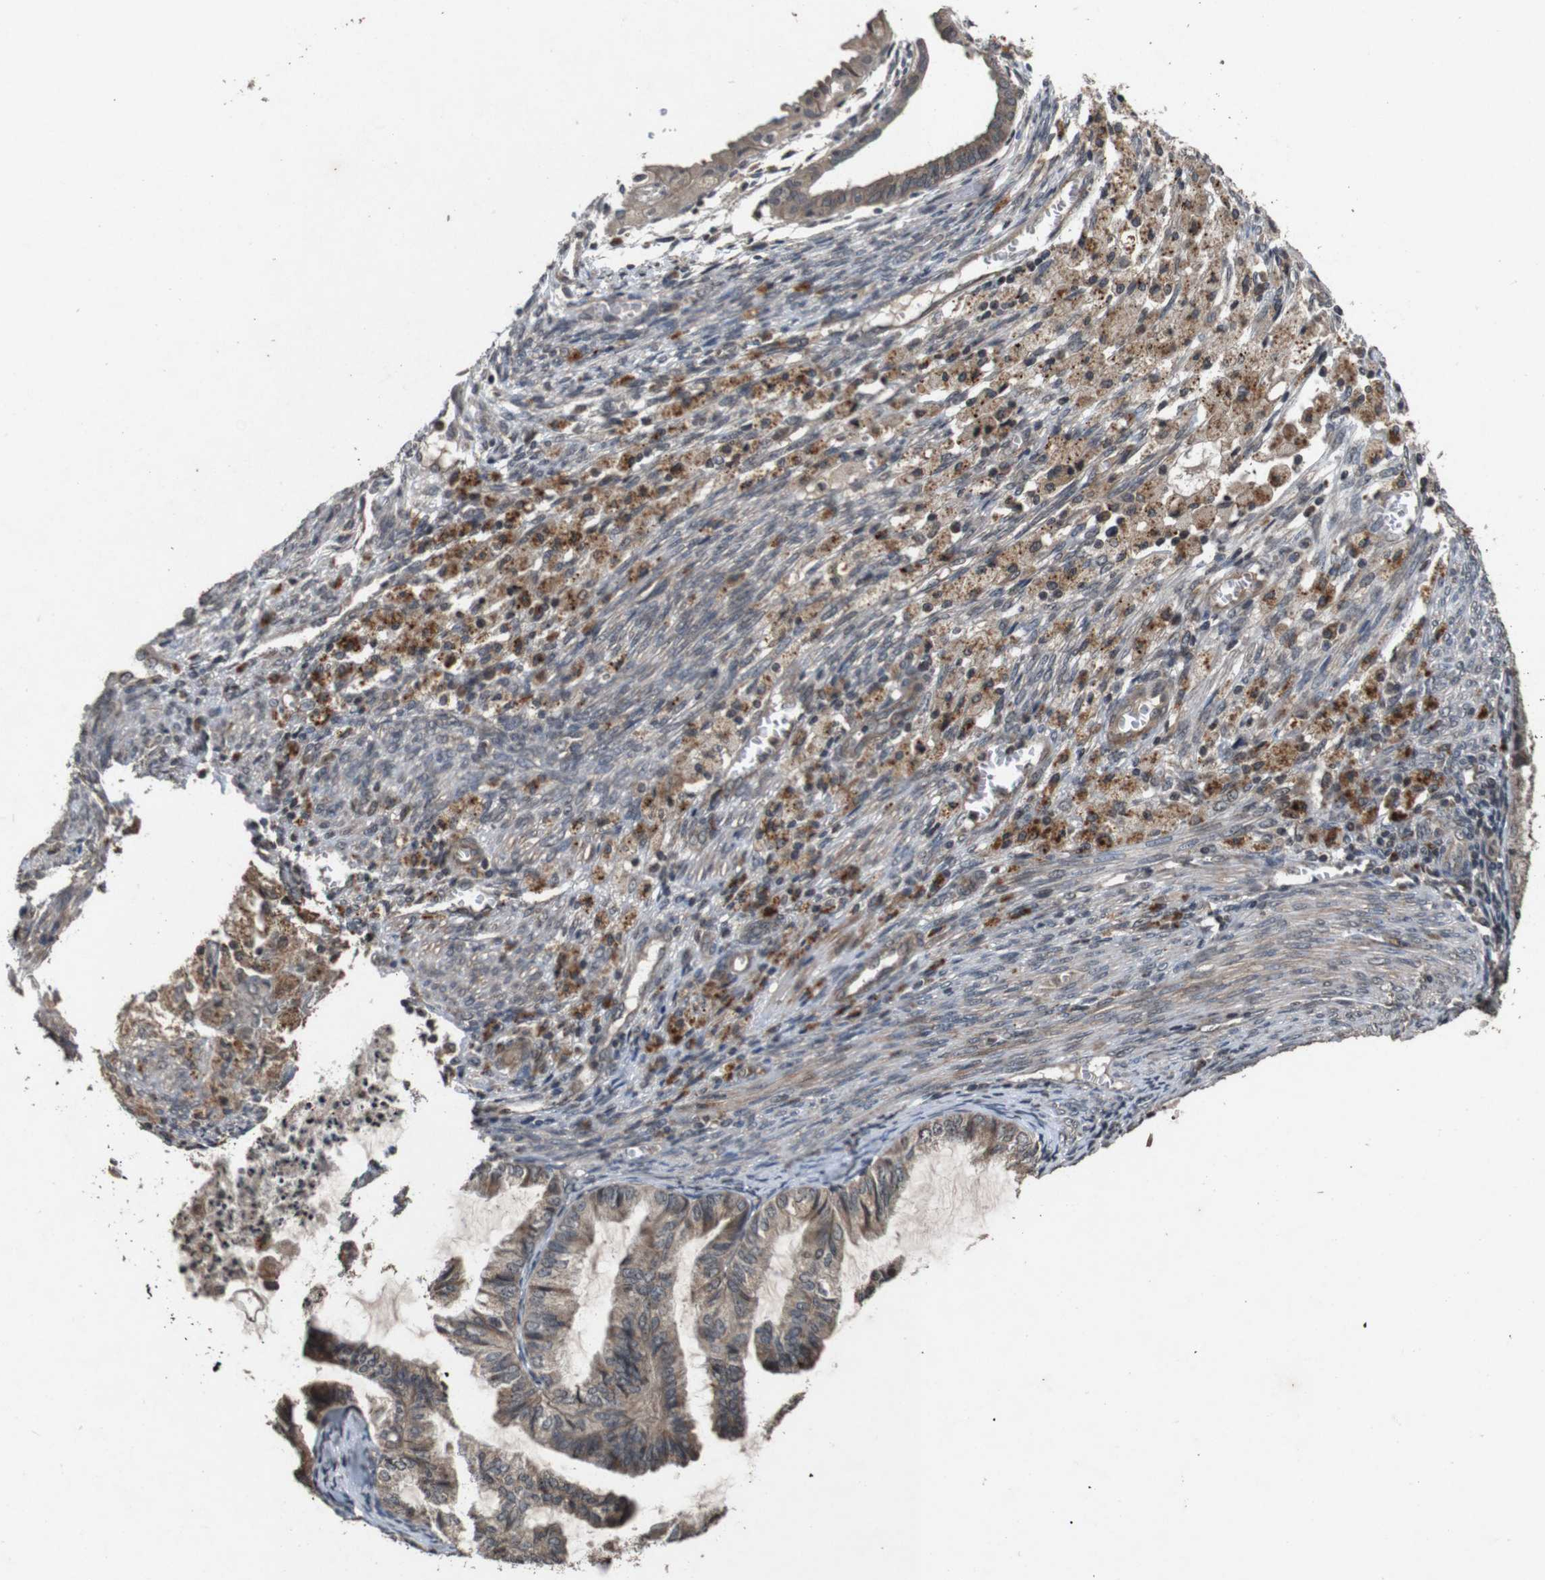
{"staining": {"intensity": "weak", "quantity": ">75%", "location": "cytoplasmic/membranous"}, "tissue": "cervical cancer", "cell_type": "Tumor cells", "image_type": "cancer", "snomed": [{"axis": "morphology", "description": "Normal tissue, NOS"}, {"axis": "morphology", "description": "Adenocarcinoma, NOS"}, {"axis": "topography", "description": "Cervix"}, {"axis": "topography", "description": "Endometrium"}], "caption": "Immunohistochemical staining of cervical adenocarcinoma displays low levels of weak cytoplasmic/membranous expression in approximately >75% of tumor cells. (DAB (3,3'-diaminobenzidine) IHC, brown staining for protein, blue staining for nuclei).", "gene": "SORL1", "patient": {"sex": "female", "age": 86}}